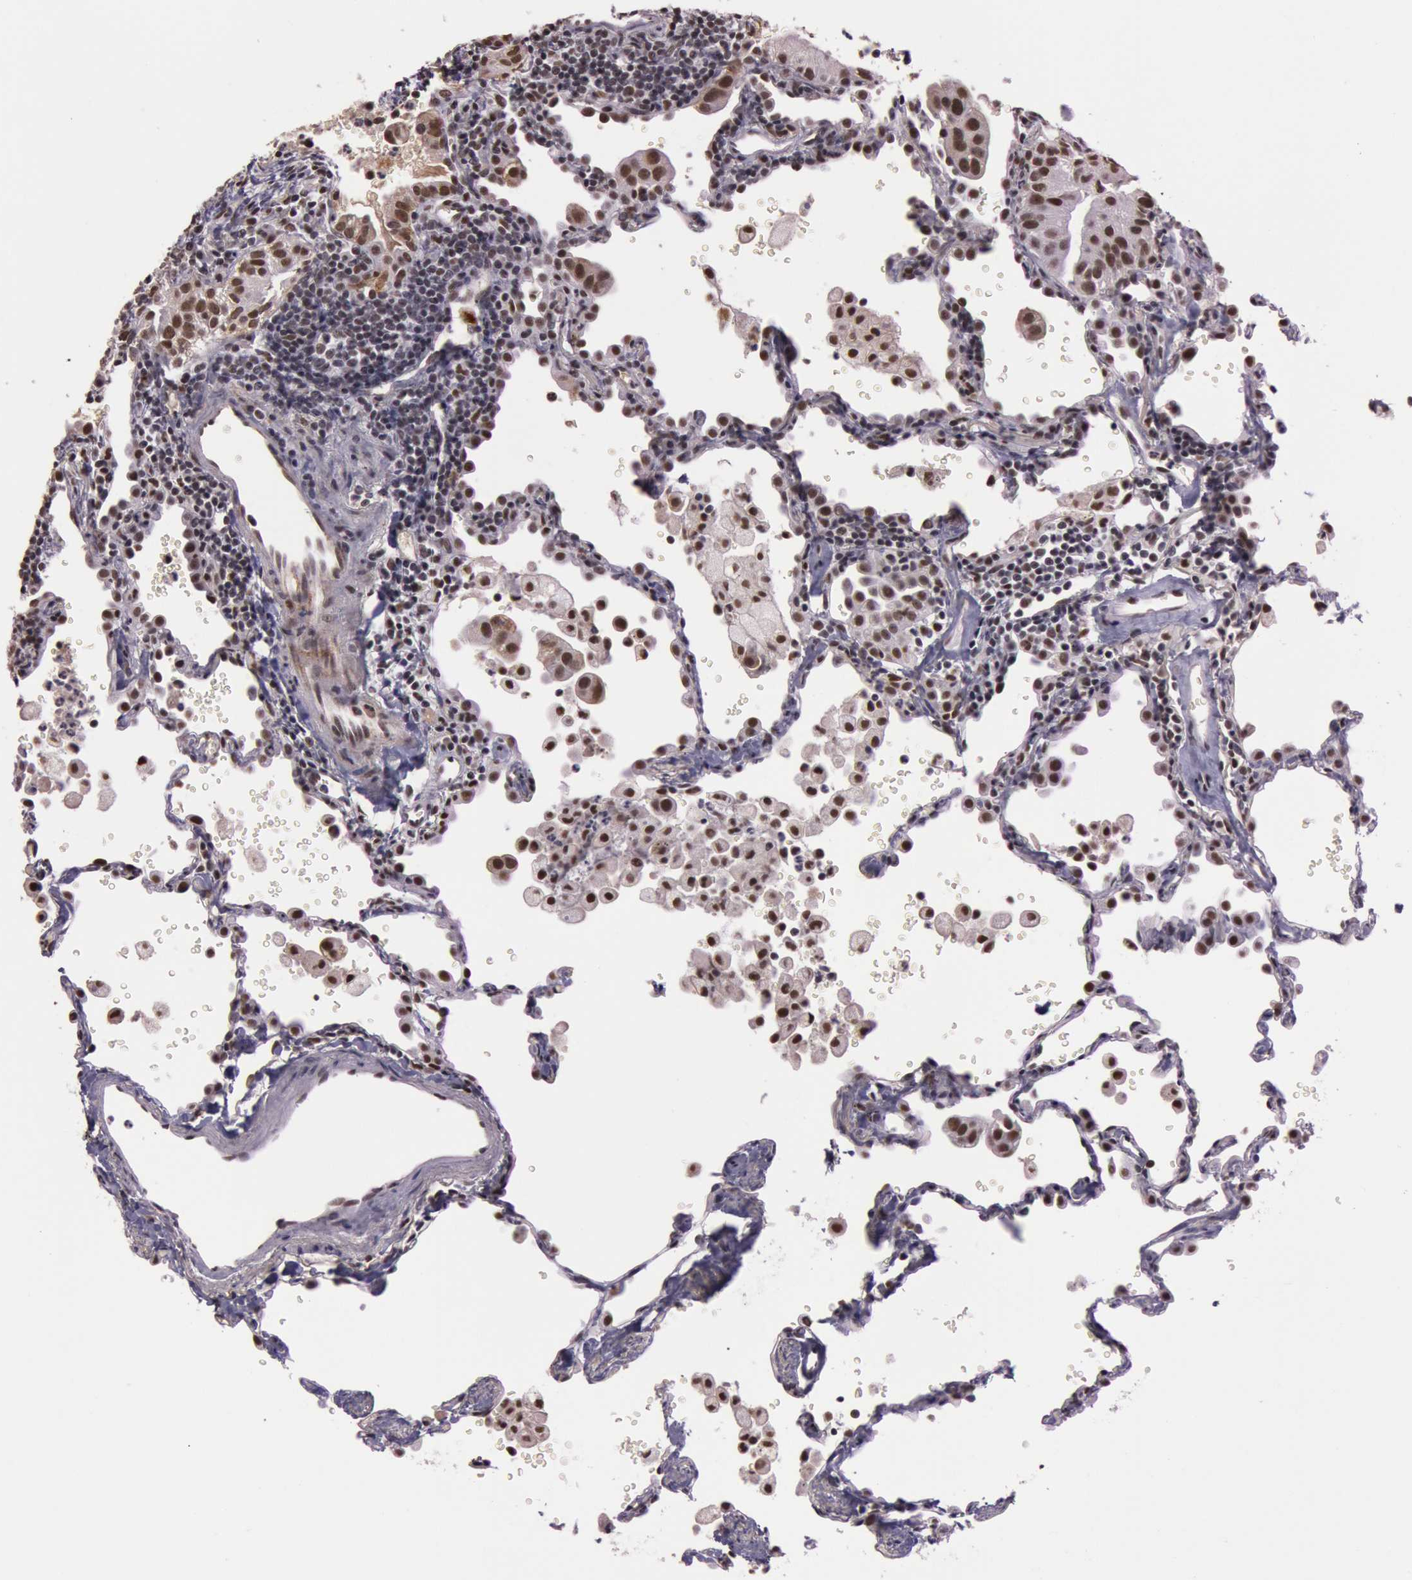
{"staining": {"intensity": "weak", "quantity": ">75%", "location": "nuclear"}, "tissue": "lung cancer", "cell_type": "Tumor cells", "image_type": "cancer", "snomed": [{"axis": "morphology", "description": "Adenocarcinoma, NOS"}, {"axis": "topography", "description": "Lung"}], "caption": "Lung adenocarcinoma tissue reveals weak nuclear positivity in about >75% of tumor cells", "gene": "TASL", "patient": {"sex": "female", "age": 50}}